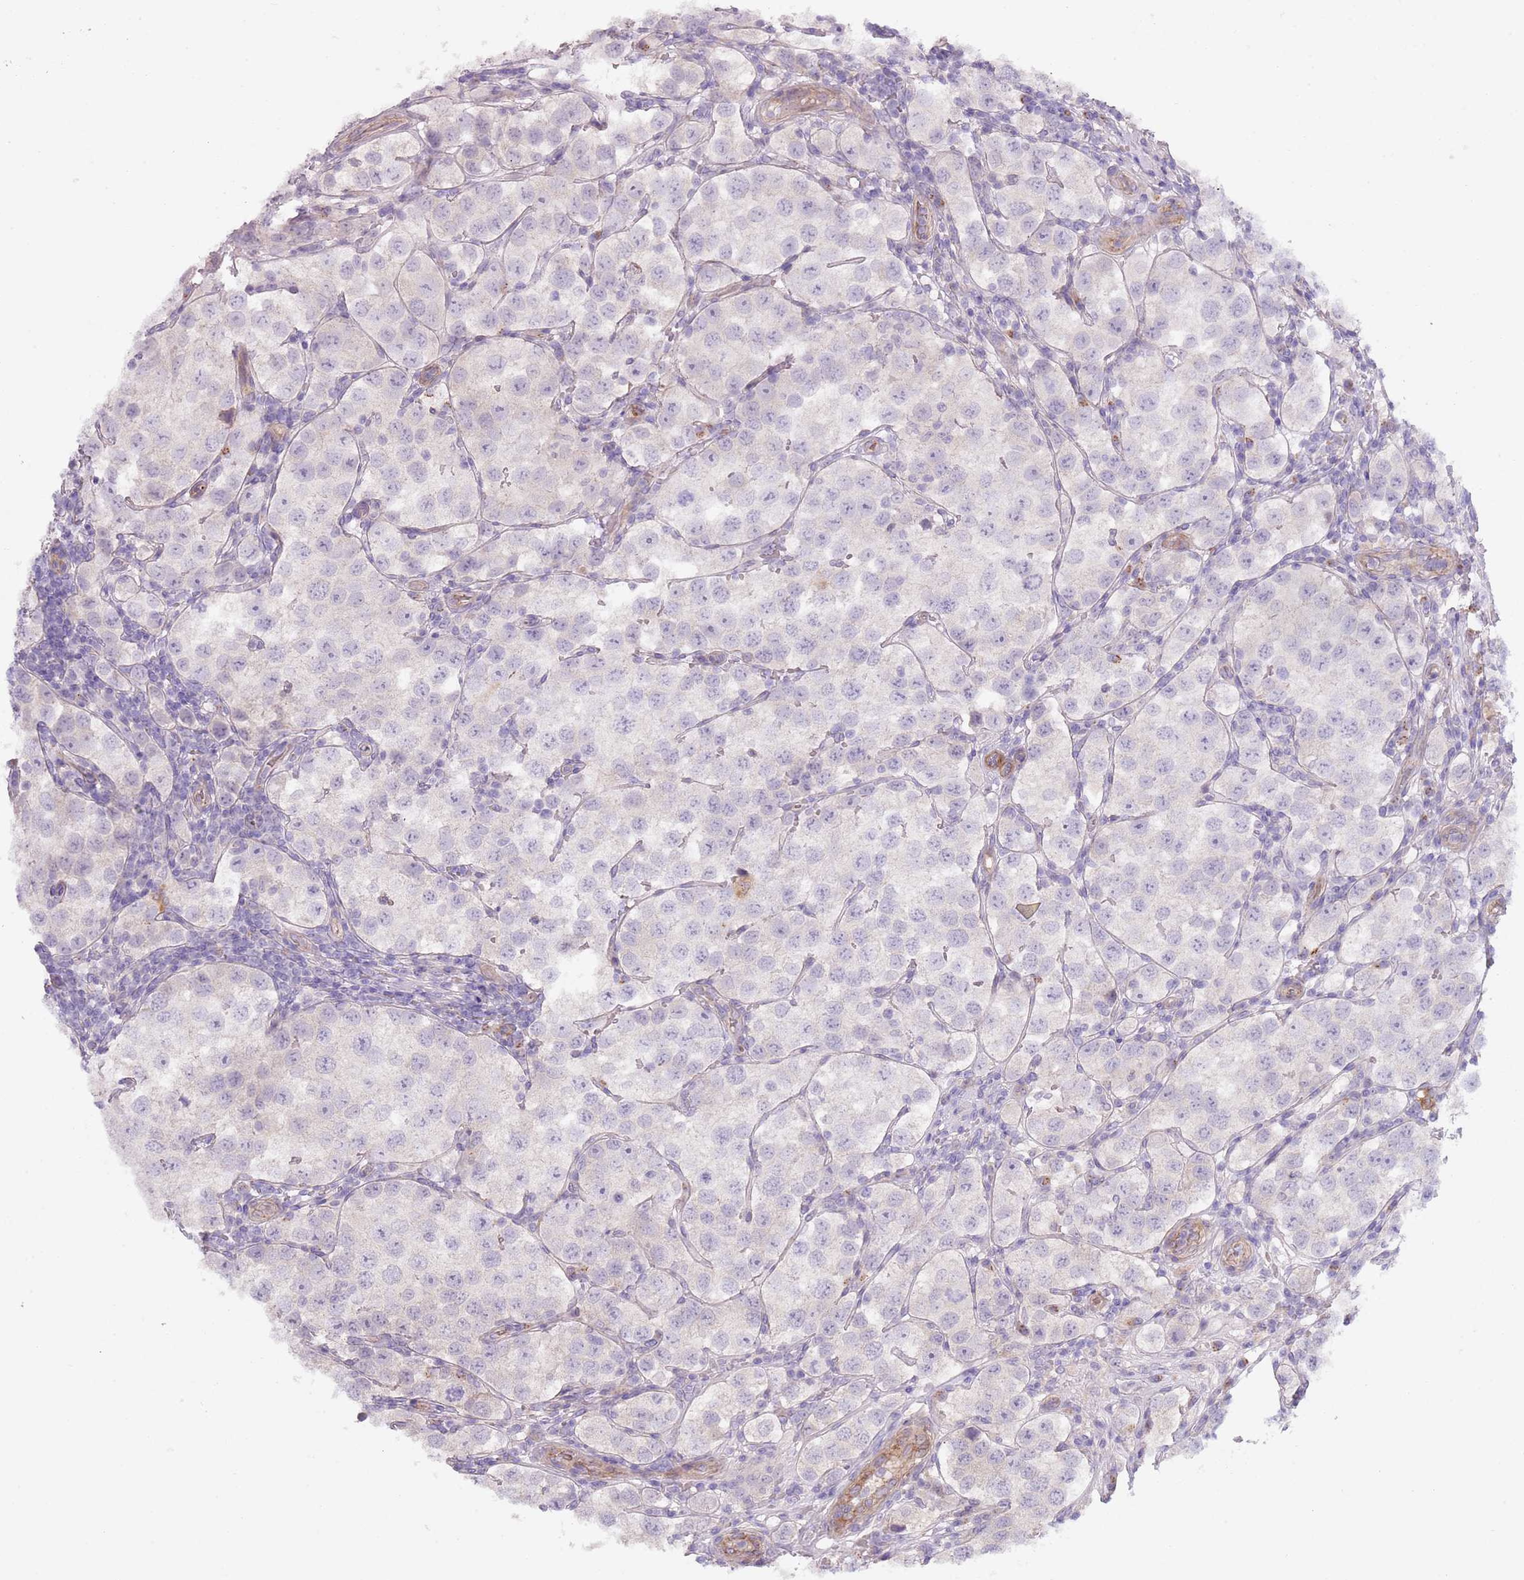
{"staining": {"intensity": "negative", "quantity": "none", "location": "none"}, "tissue": "testis cancer", "cell_type": "Tumor cells", "image_type": "cancer", "snomed": [{"axis": "morphology", "description": "Seminoma, NOS"}, {"axis": "topography", "description": "Testis"}], "caption": "DAB immunohistochemical staining of human testis seminoma displays no significant expression in tumor cells.", "gene": "TINAGL1", "patient": {"sex": "male", "age": 37}}